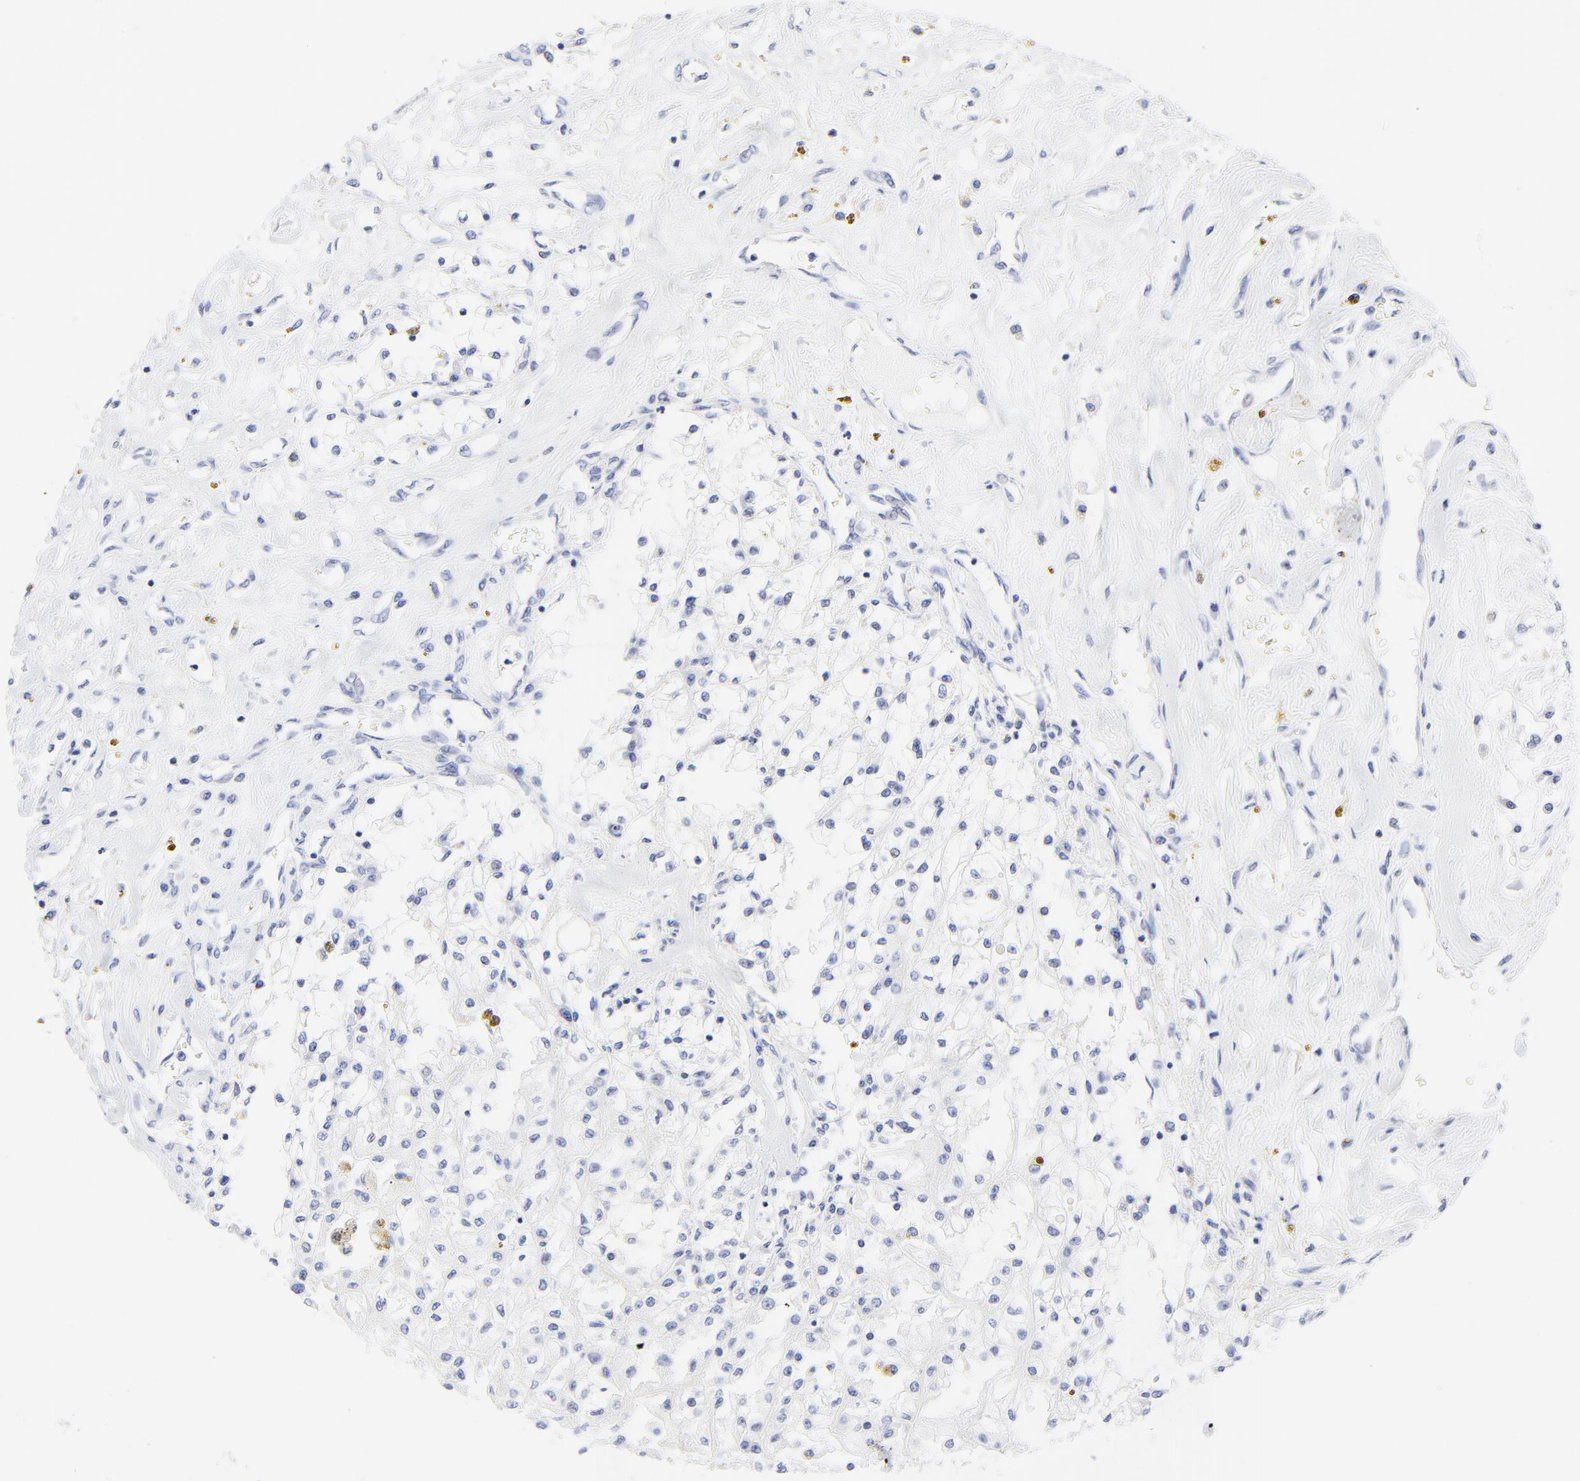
{"staining": {"intensity": "negative", "quantity": "none", "location": "none"}, "tissue": "renal cancer", "cell_type": "Tumor cells", "image_type": "cancer", "snomed": [{"axis": "morphology", "description": "Adenocarcinoma, NOS"}, {"axis": "topography", "description": "Kidney"}], "caption": "DAB immunohistochemical staining of human renal adenocarcinoma reveals no significant positivity in tumor cells.", "gene": "PSD3", "patient": {"sex": "male", "age": 78}}